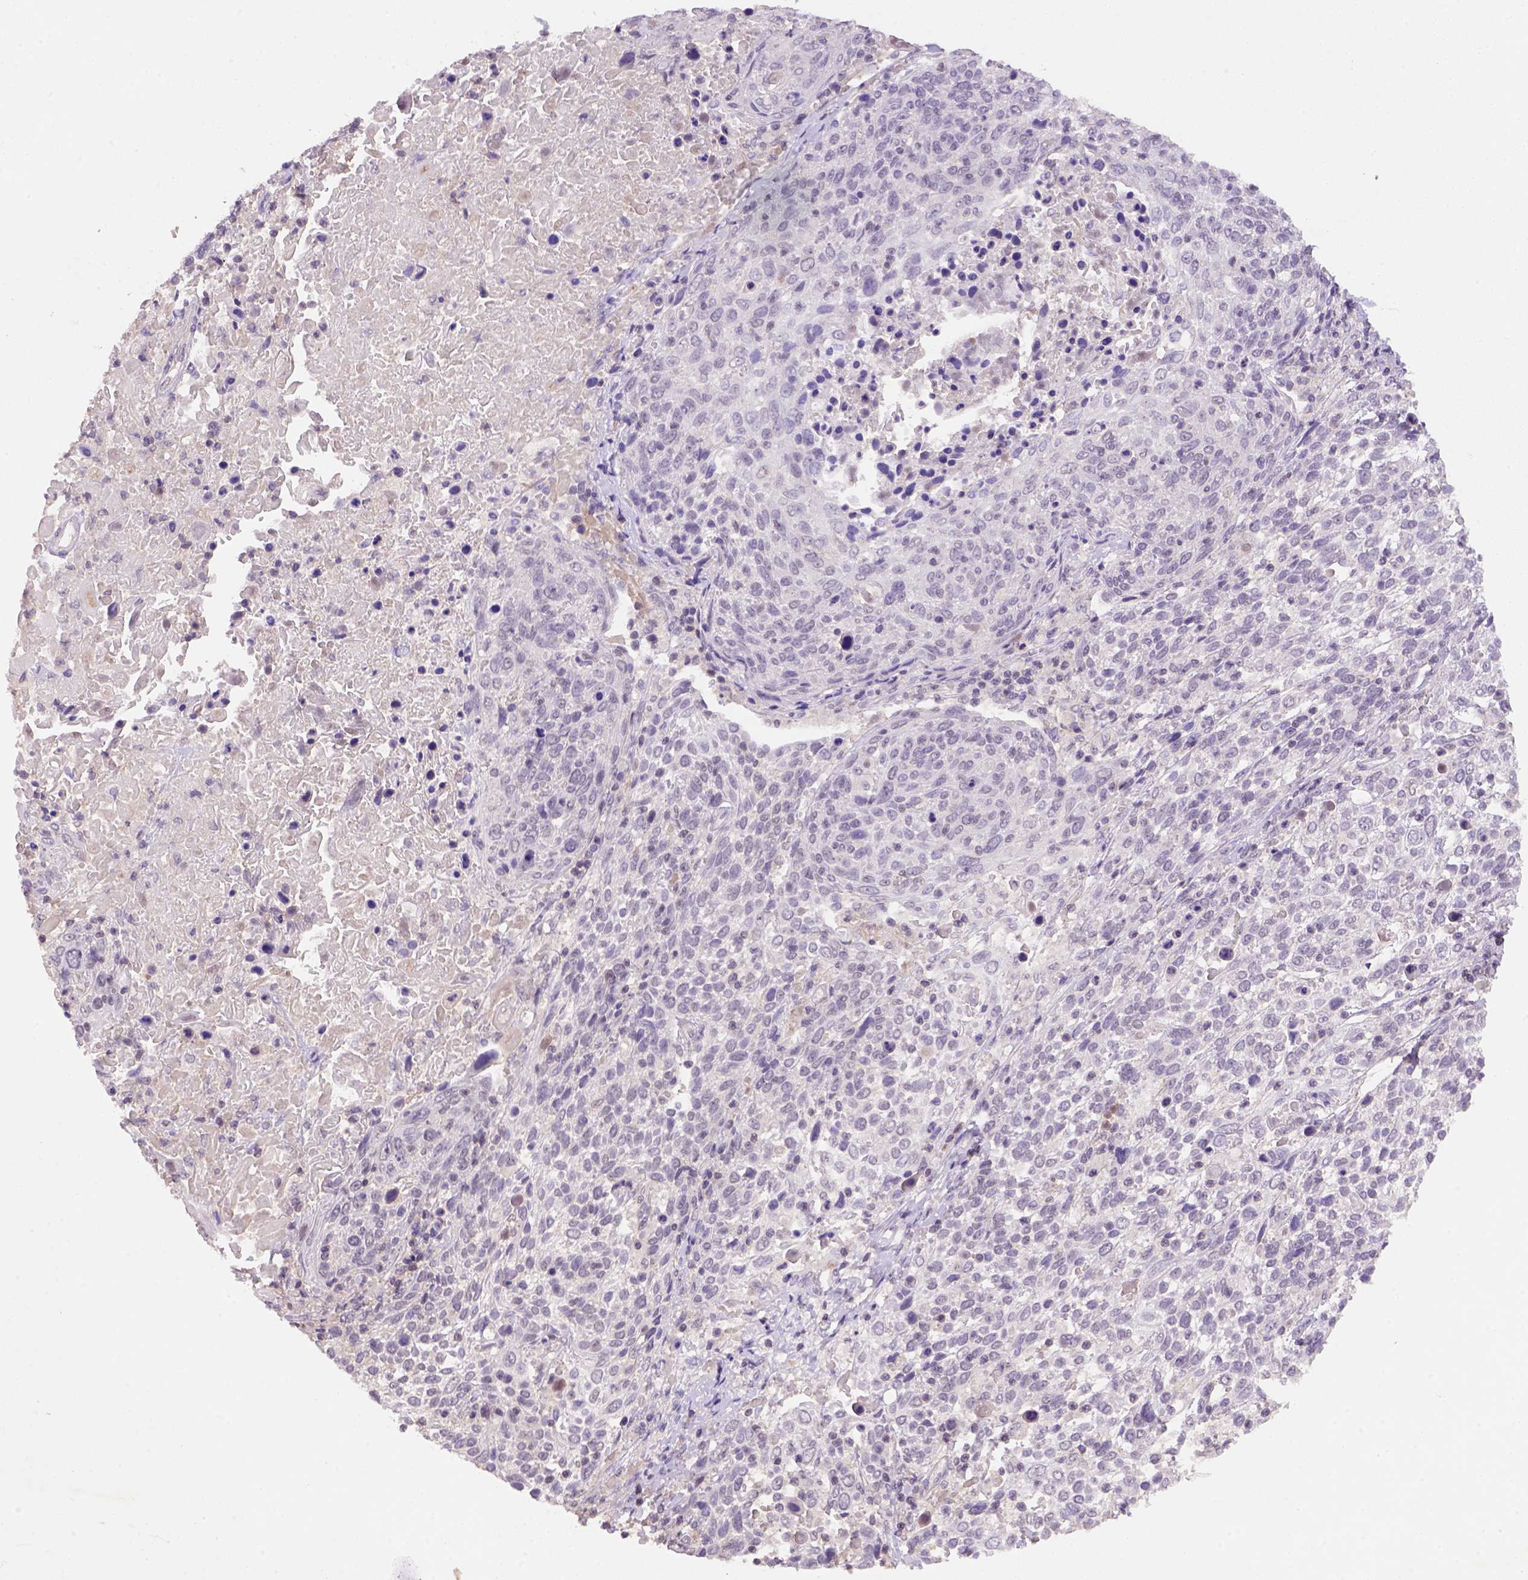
{"staining": {"intensity": "weak", "quantity": "25%-75%", "location": "nuclear"}, "tissue": "cervical cancer", "cell_type": "Tumor cells", "image_type": "cancer", "snomed": [{"axis": "morphology", "description": "Squamous cell carcinoma, NOS"}, {"axis": "topography", "description": "Cervix"}], "caption": "An image of squamous cell carcinoma (cervical) stained for a protein displays weak nuclear brown staining in tumor cells.", "gene": "SCML4", "patient": {"sex": "female", "age": 61}}